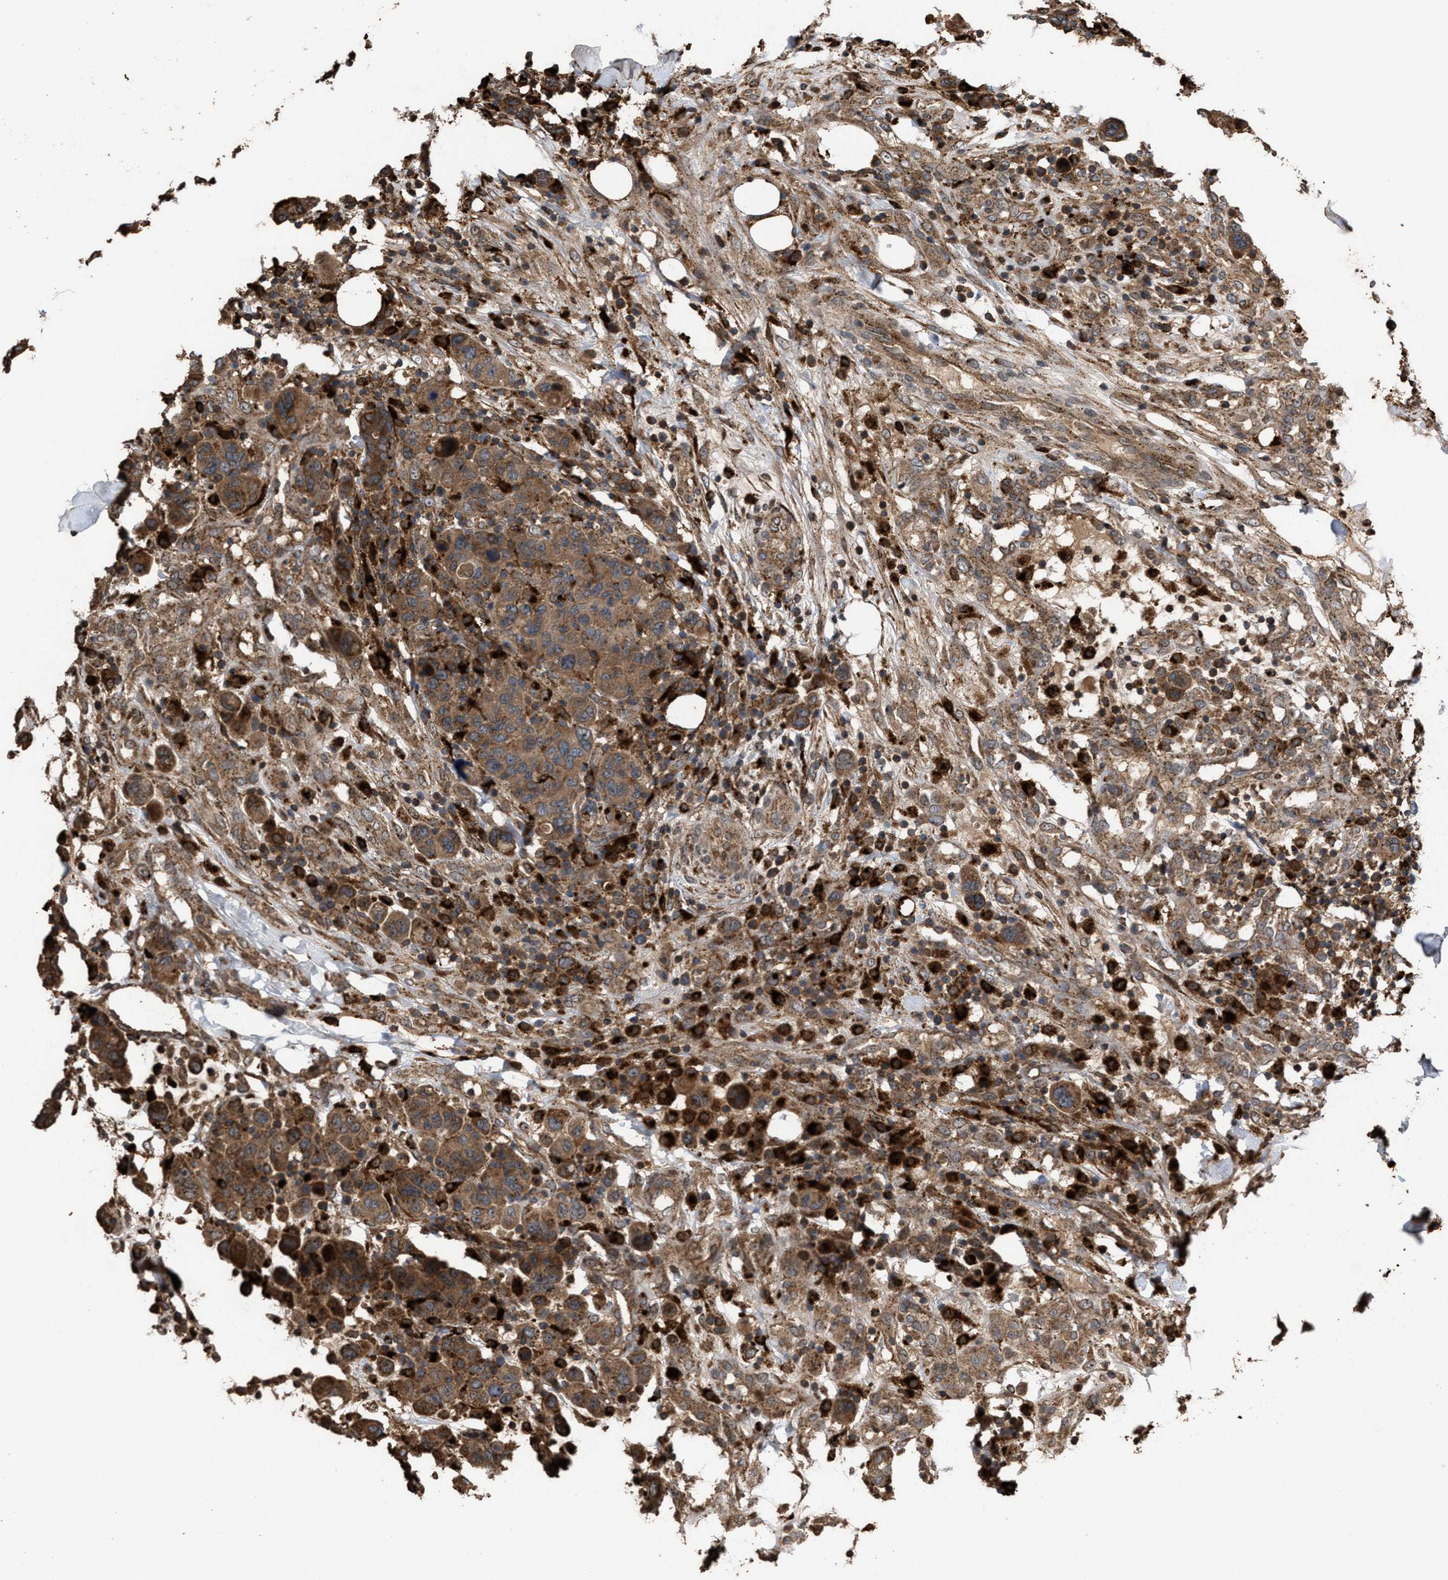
{"staining": {"intensity": "moderate", "quantity": ">75%", "location": "cytoplasmic/membranous"}, "tissue": "breast cancer", "cell_type": "Tumor cells", "image_type": "cancer", "snomed": [{"axis": "morphology", "description": "Duct carcinoma"}, {"axis": "topography", "description": "Breast"}], "caption": "Immunohistochemistry (DAB) staining of human breast infiltrating ductal carcinoma exhibits moderate cytoplasmic/membranous protein expression in approximately >75% of tumor cells.", "gene": "ELMO3", "patient": {"sex": "female", "age": 37}}